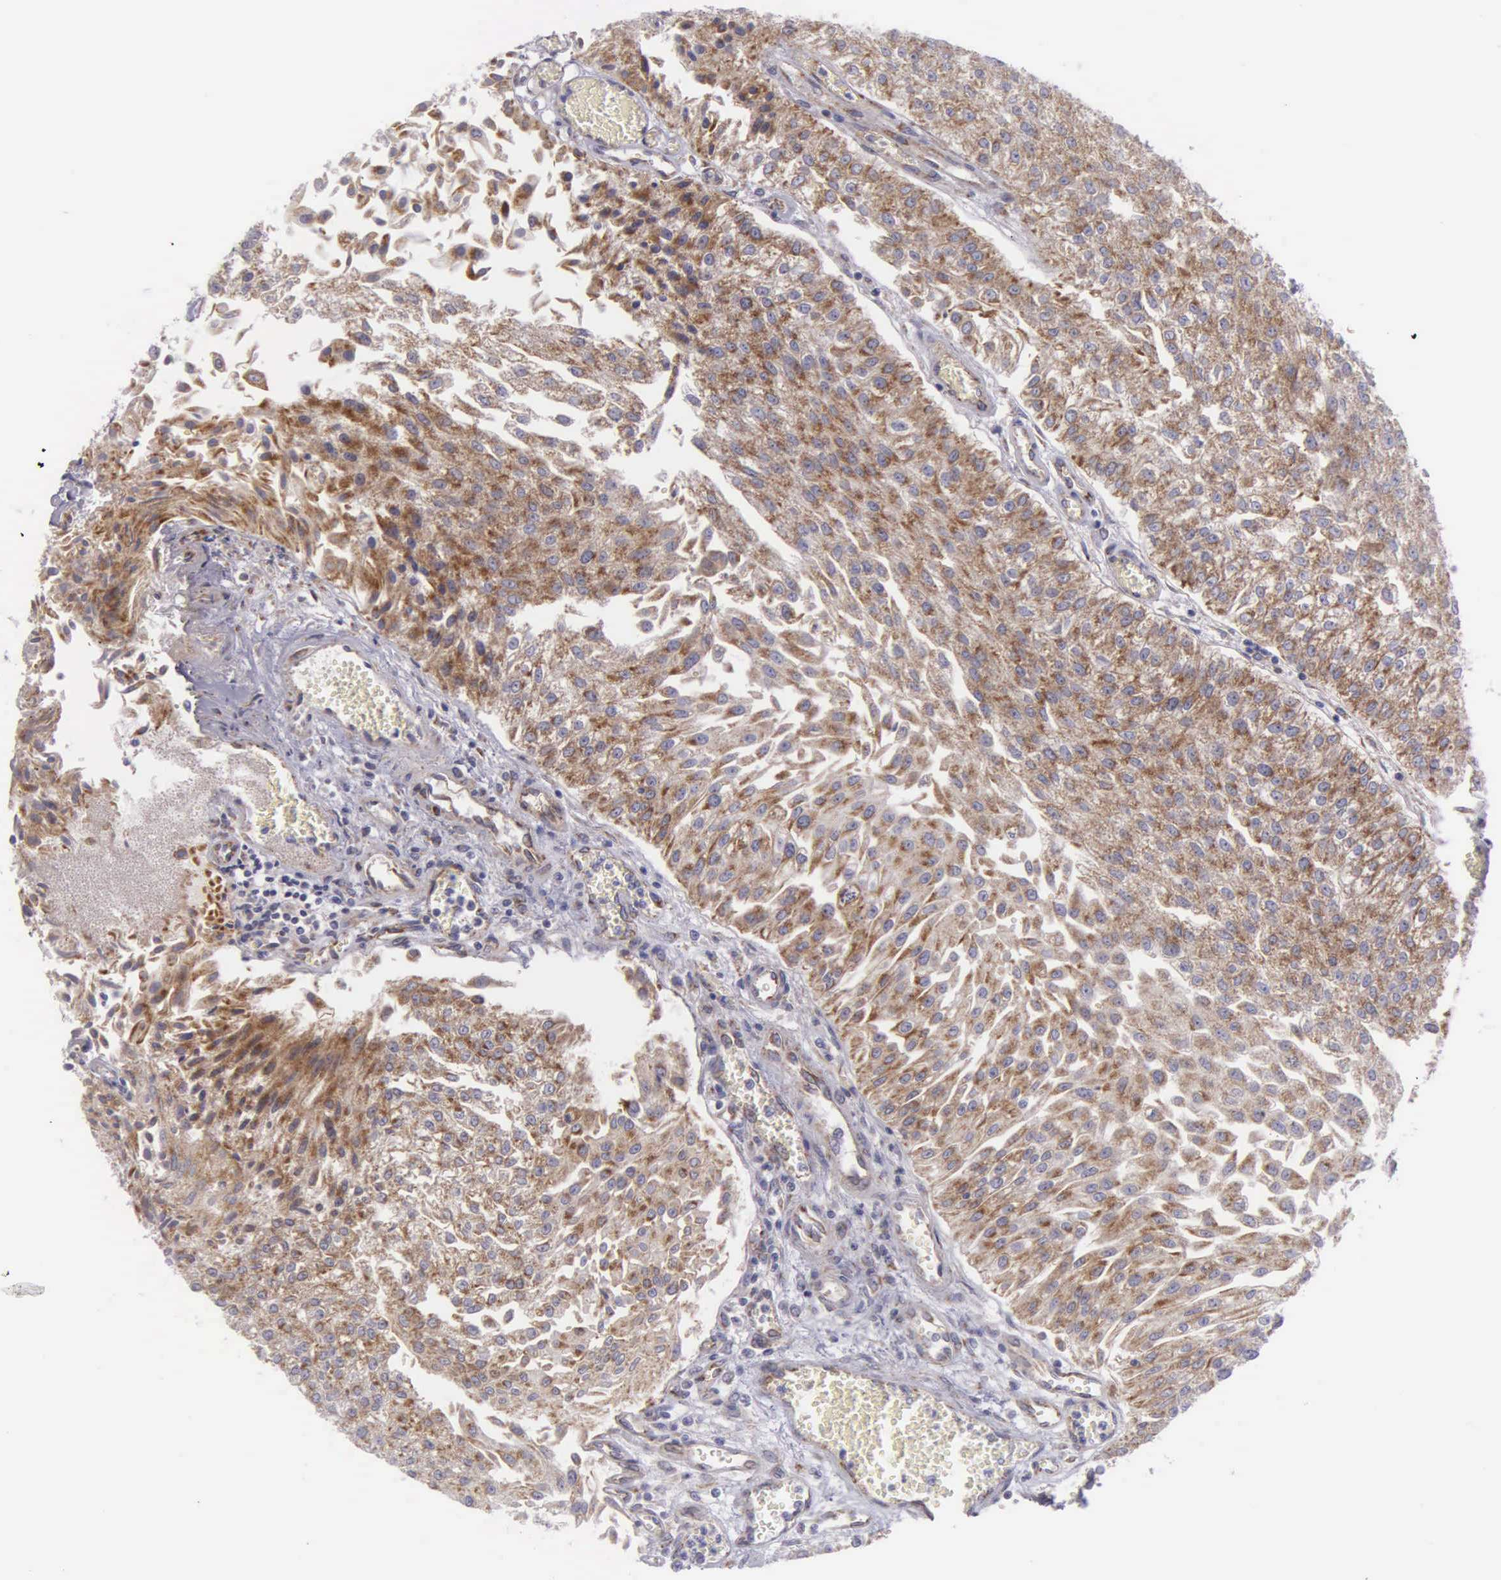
{"staining": {"intensity": "moderate", "quantity": ">75%", "location": "cytoplasmic/membranous"}, "tissue": "urothelial cancer", "cell_type": "Tumor cells", "image_type": "cancer", "snomed": [{"axis": "morphology", "description": "Urothelial carcinoma, Low grade"}, {"axis": "topography", "description": "Urinary bladder"}], "caption": "Protein analysis of low-grade urothelial carcinoma tissue demonstrates moderate cytoplasmic/membranous expression in approximately >75% of tumor cells.", "gene": "SYNJ2BP", "patient": {"sex": "male", "age": 86}}